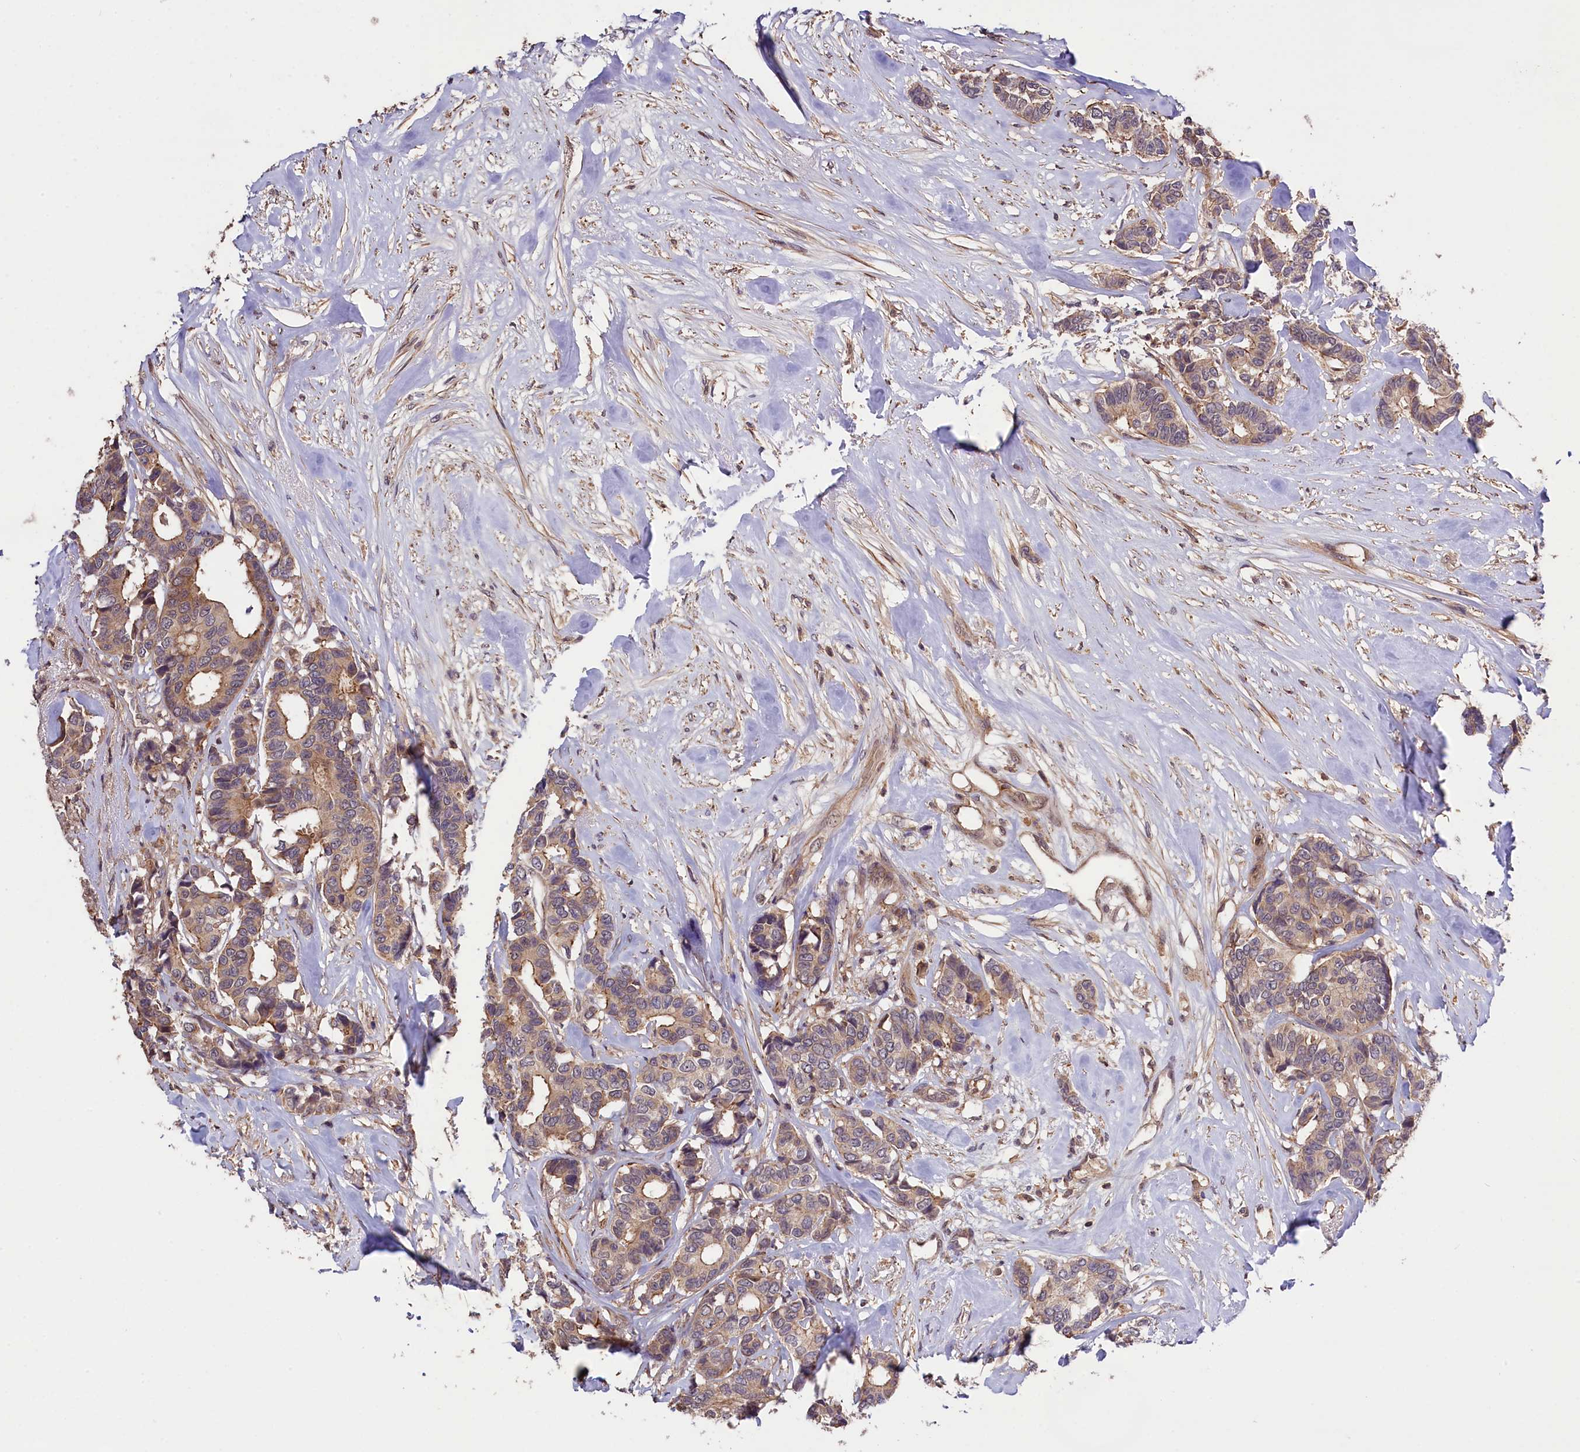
{"staining": {"intensity": "weak", "quantity": ">75%", "location": "cytoplasmic/membranous"}, "tissue": "breast cancer", "cell_type": "Tumor cells", "image_type": "cancer", "snomed": [{"axis": "morphology", "description": "Duct carcinoma"}, {"axis": "topography", "description": "Breast"}], "caption": "Breast cancer (infiltrating ductal carcinoma) stained with a protein marker displays weak staining in tumor cells.", "gene": "SKIDA1", "patient": {"sex": "female", "age": 87}}